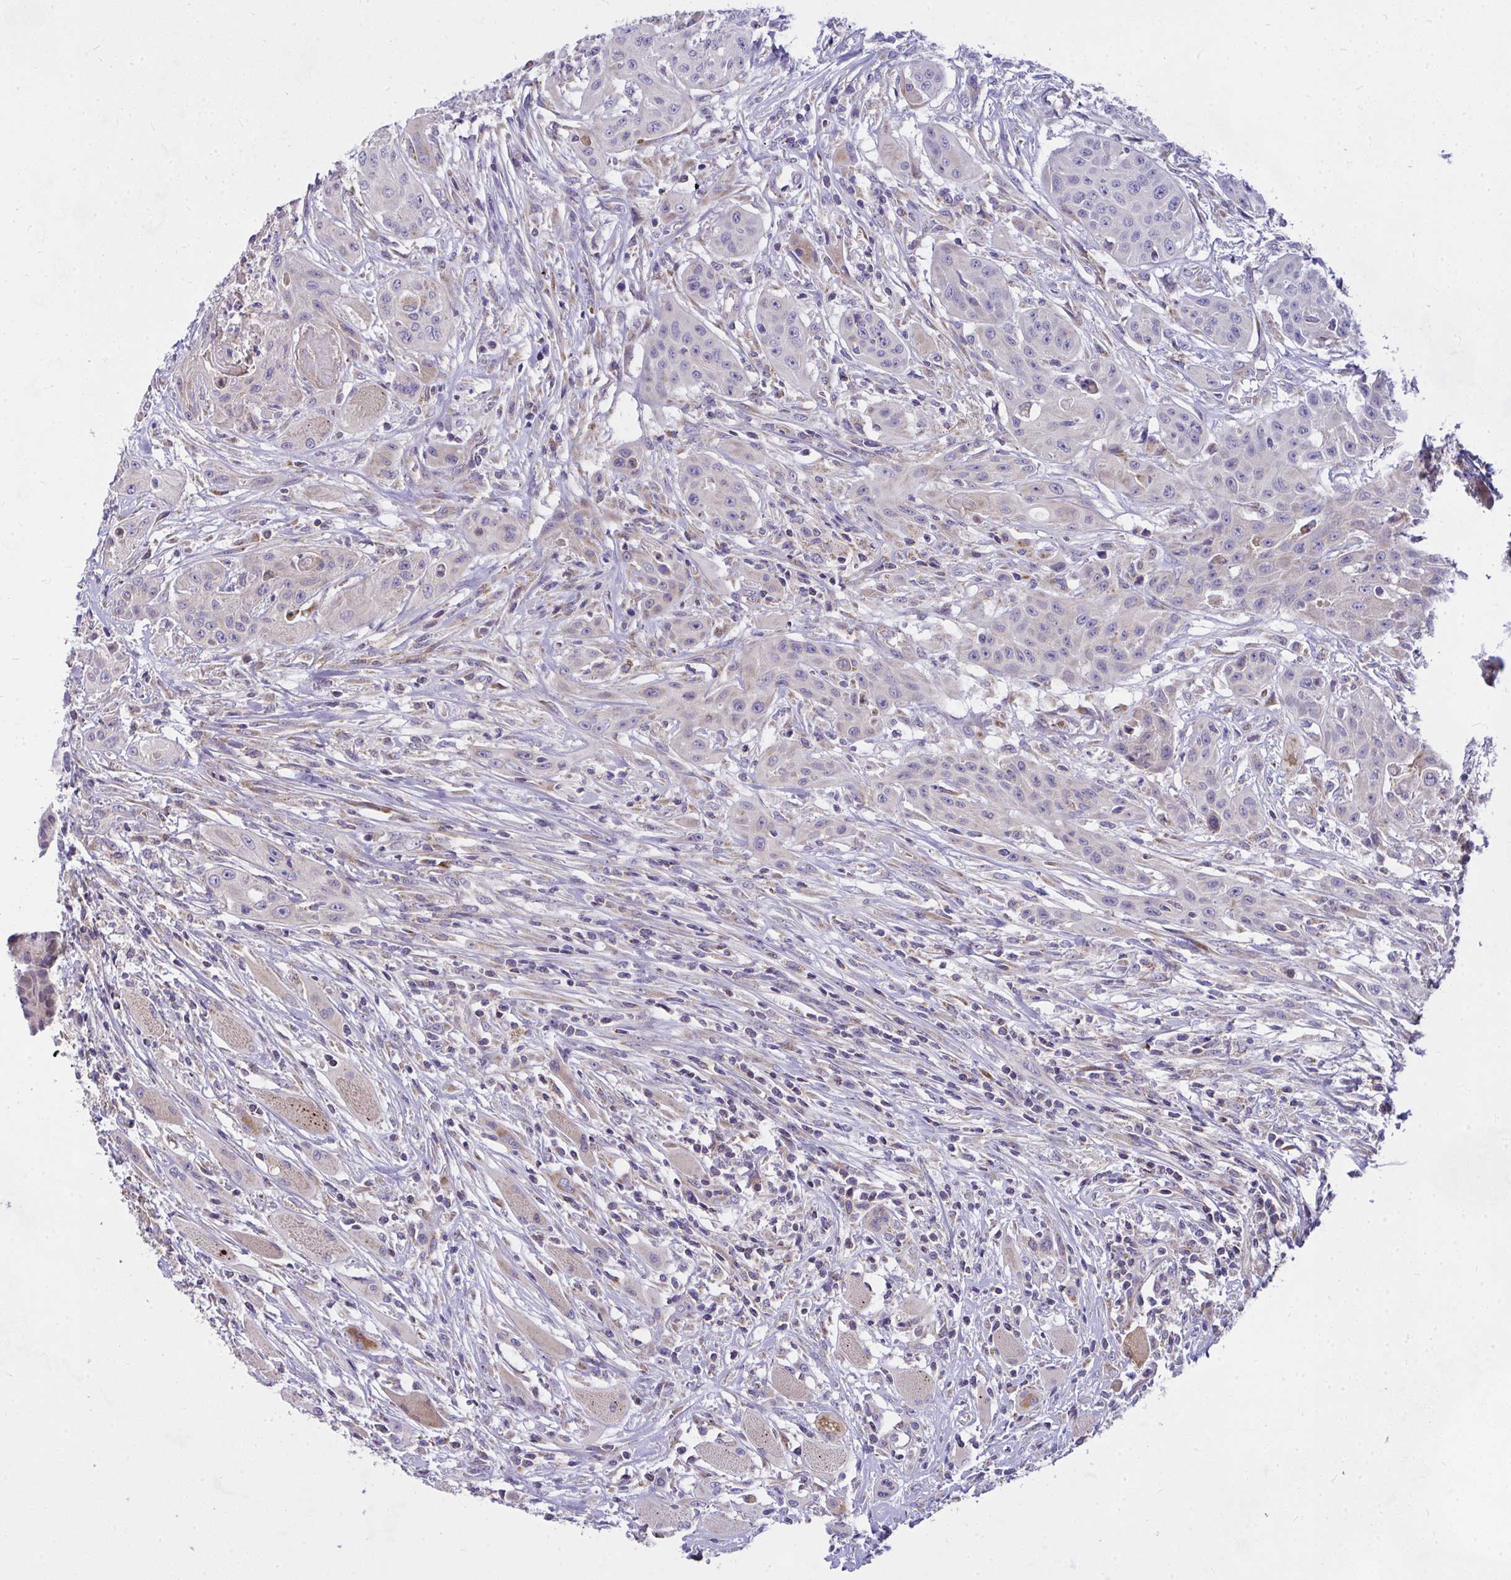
{"staining": {"intensity": "weak", "quantity": "<25%", "location": "cytoplasmic/membranous"}, "tissue": "head and neck cancer", "cell_type": "Tumor cells", "image_type": "cancer", "snomed": [{"axis": "morphology", "description": "Squamous cell carcinoma, NOS"}, {"axis": "topography", "description": "Oral tissue"}, {"axis": "topography", "description": "Head-Neck"}, {"axis": "topography", "description": "Neck, NOS"}], "caption": "Immunohistochemistry (IHC) of head and neck squamous cell carcinoma reveals no positivity in tumor cells.", "gene": "CEP63", "patient": {"sex": "female", "age": 55}}